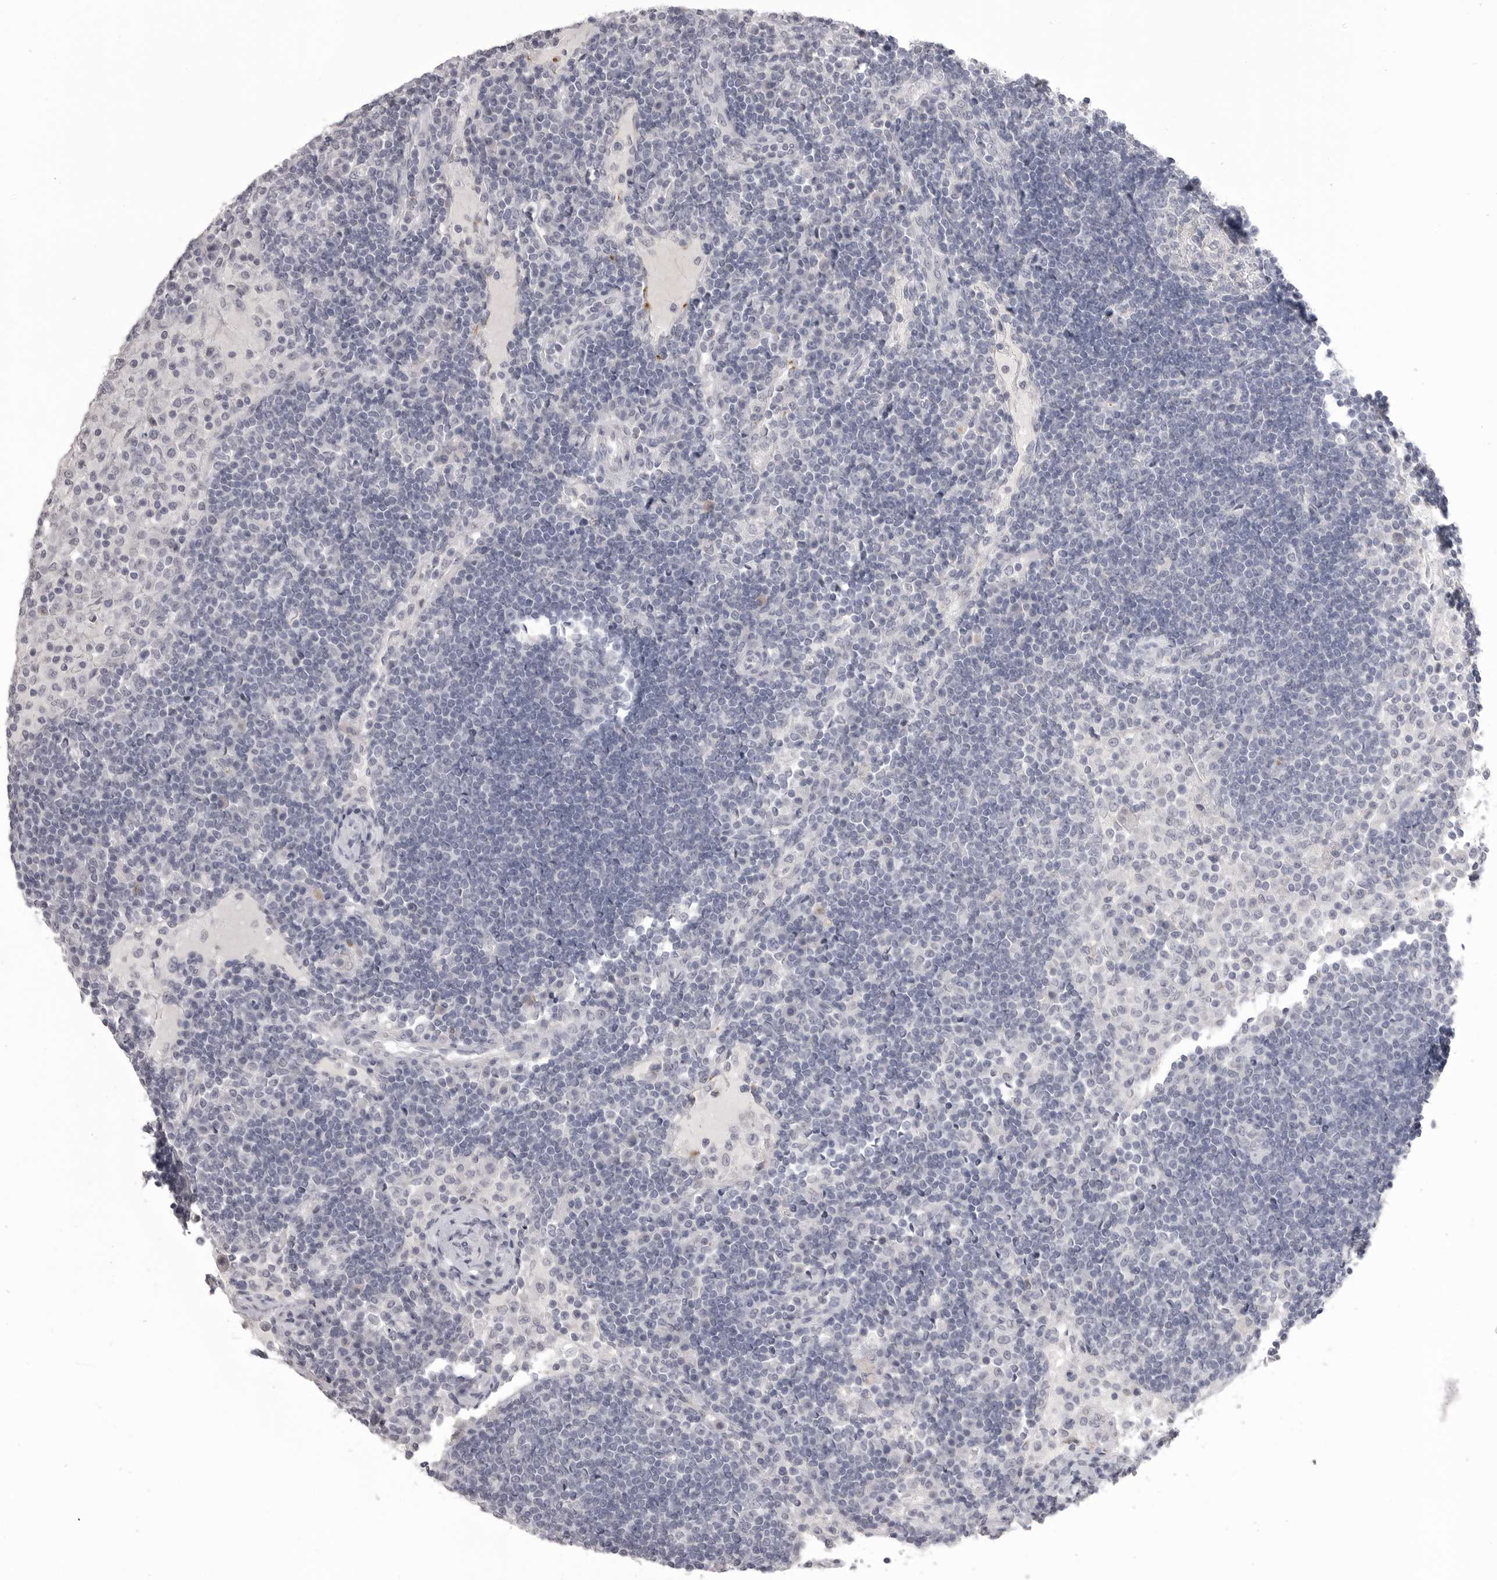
{"staining": {"intensity": "negative", "quantity": "none", "location": "none"}, "tissue": "lymph node", "cell_type": "Germinal center cells", "image_type": "normal", "snomed": [{"axis": "morphology", "description": "Normal tissue, NOS"}, {"axis": "topography", "description": "Lymph node"}], "caption": "An immunohistochemistry (IHC) photomicrograph of normal lymph node is shown. There is no staining in germinal center cells of lymph node.", "gene": "TIMP1", "patient": {"sex": "female", "age": 53}}